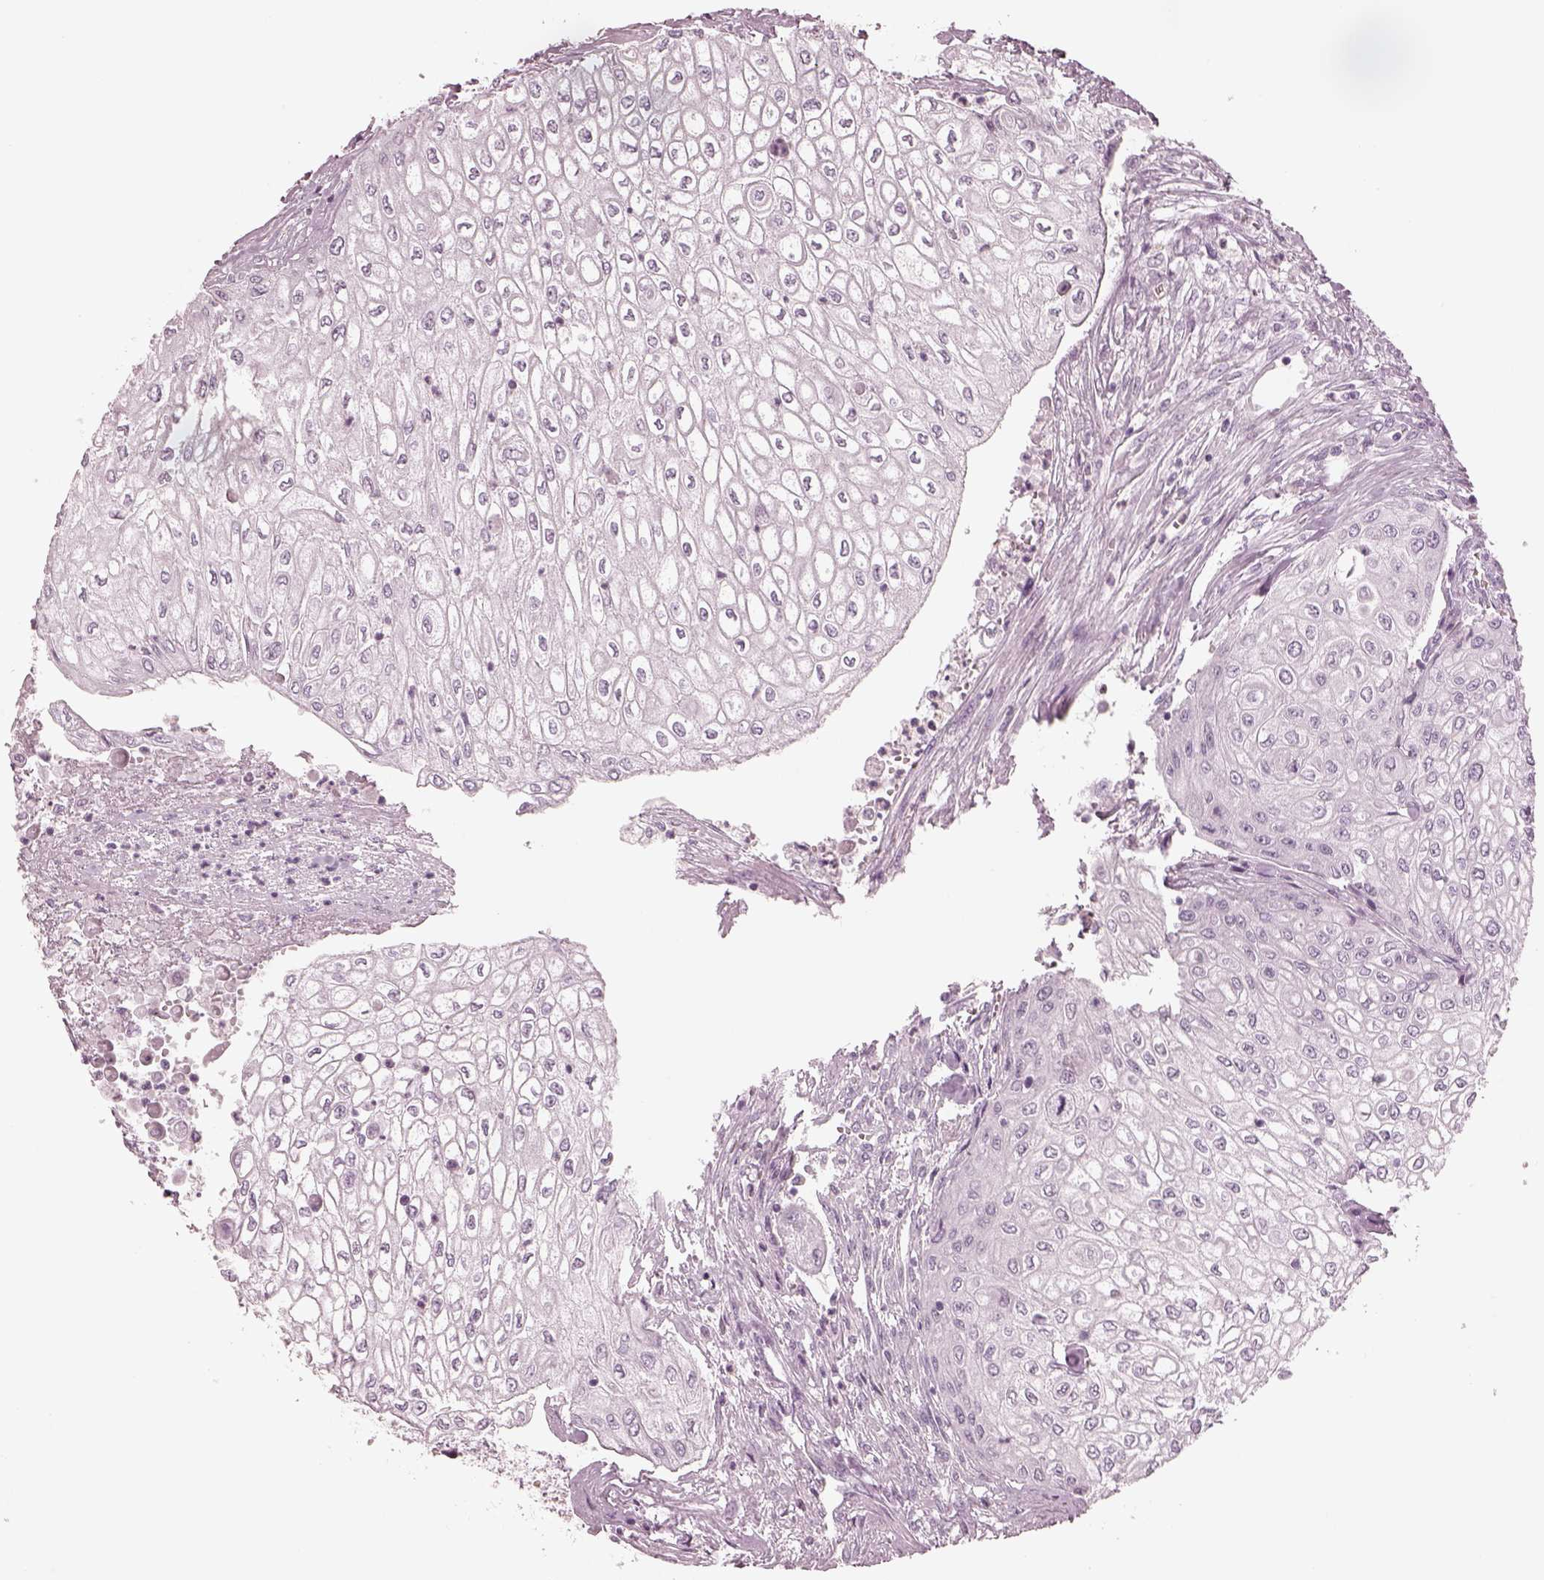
{"staining": {"intensity": "negative", "quantity": "none", "location": "none"}, "tissue": "urothelial cancer", "cell_type": "Tumor cells", "image_type": "cancer", "snomed": [{"axis": "morphology", "description": "Urothelial carcinoma, High grade"}, {"axis": "topography", "description": "Urinary bladder"}], "caption": "Tumor cells are negative for protein expression in human high-grade urothelial carcinoma. The staining is performed using DAB brown chromogen with nuclei counter-stained in using hematoxylin.", "gene": "CSH1", "patient": {"sex": "male", "age": 62}}